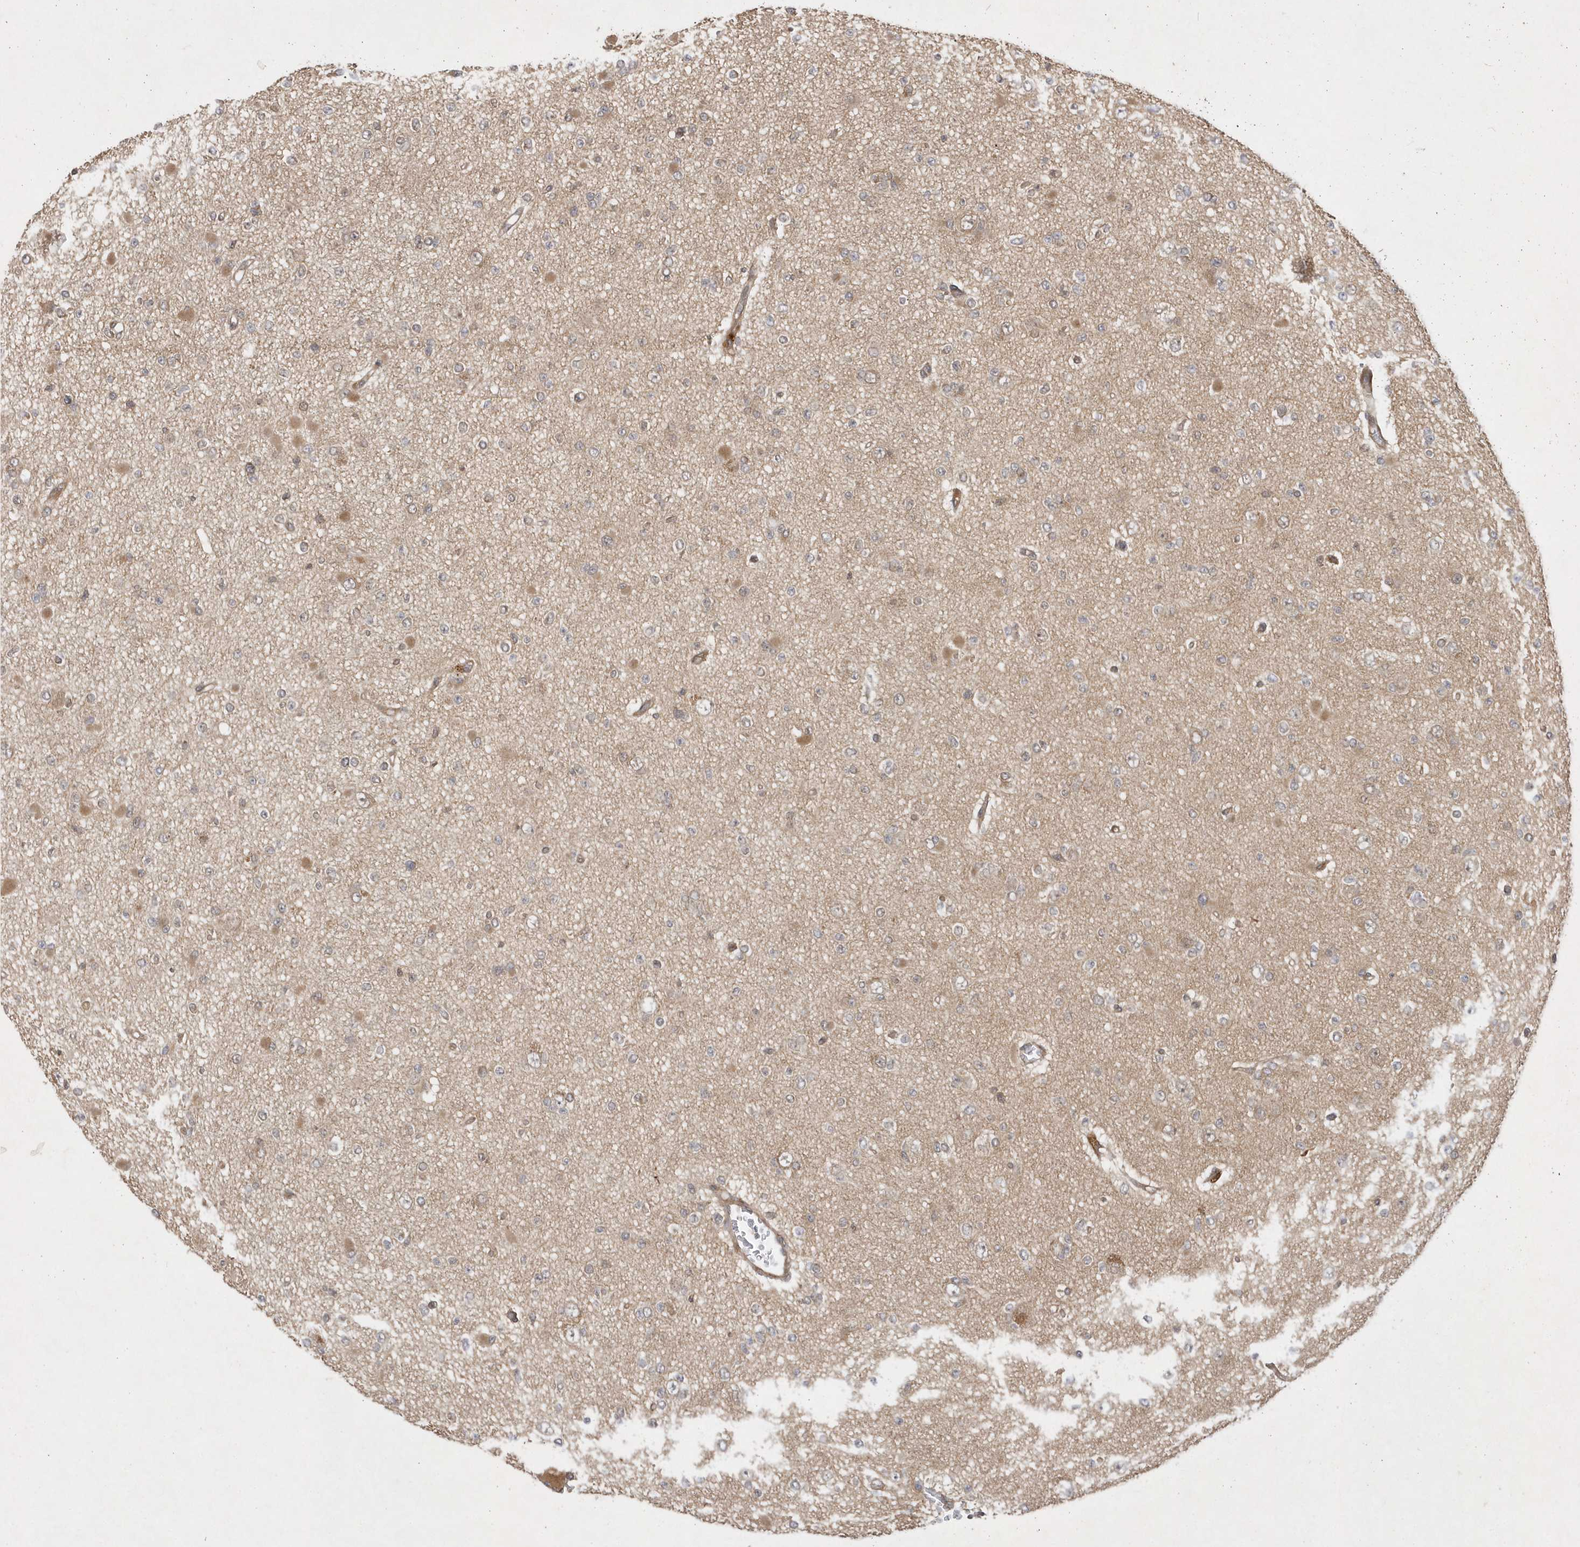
{"staining": {"intensity": "weak", "quantity": "25%-75%", "location": "cytoplasmic/membranous"}, "tissue": "glioma", "cell_type": "Tumor cells", "image_type": "cancer", "snomed": [{"axis": "morphology", "description": "Glioma, malignant, Low grade"}, {"axis": "topography", "description": "Brain"}], "caption": "The photomicrograph shows staining of glioma, revealing weak cytoplasmic/membranous protein staining (brown color) within tumor cells. The protein is stained brown, and the nuclei are stained in blue (DAB (3,3'-diaminobenzidine) IHC with brightfield microscopy, high magnification).", "gene": "GFM2", "patient": {"sex": "female", "age": 22}}